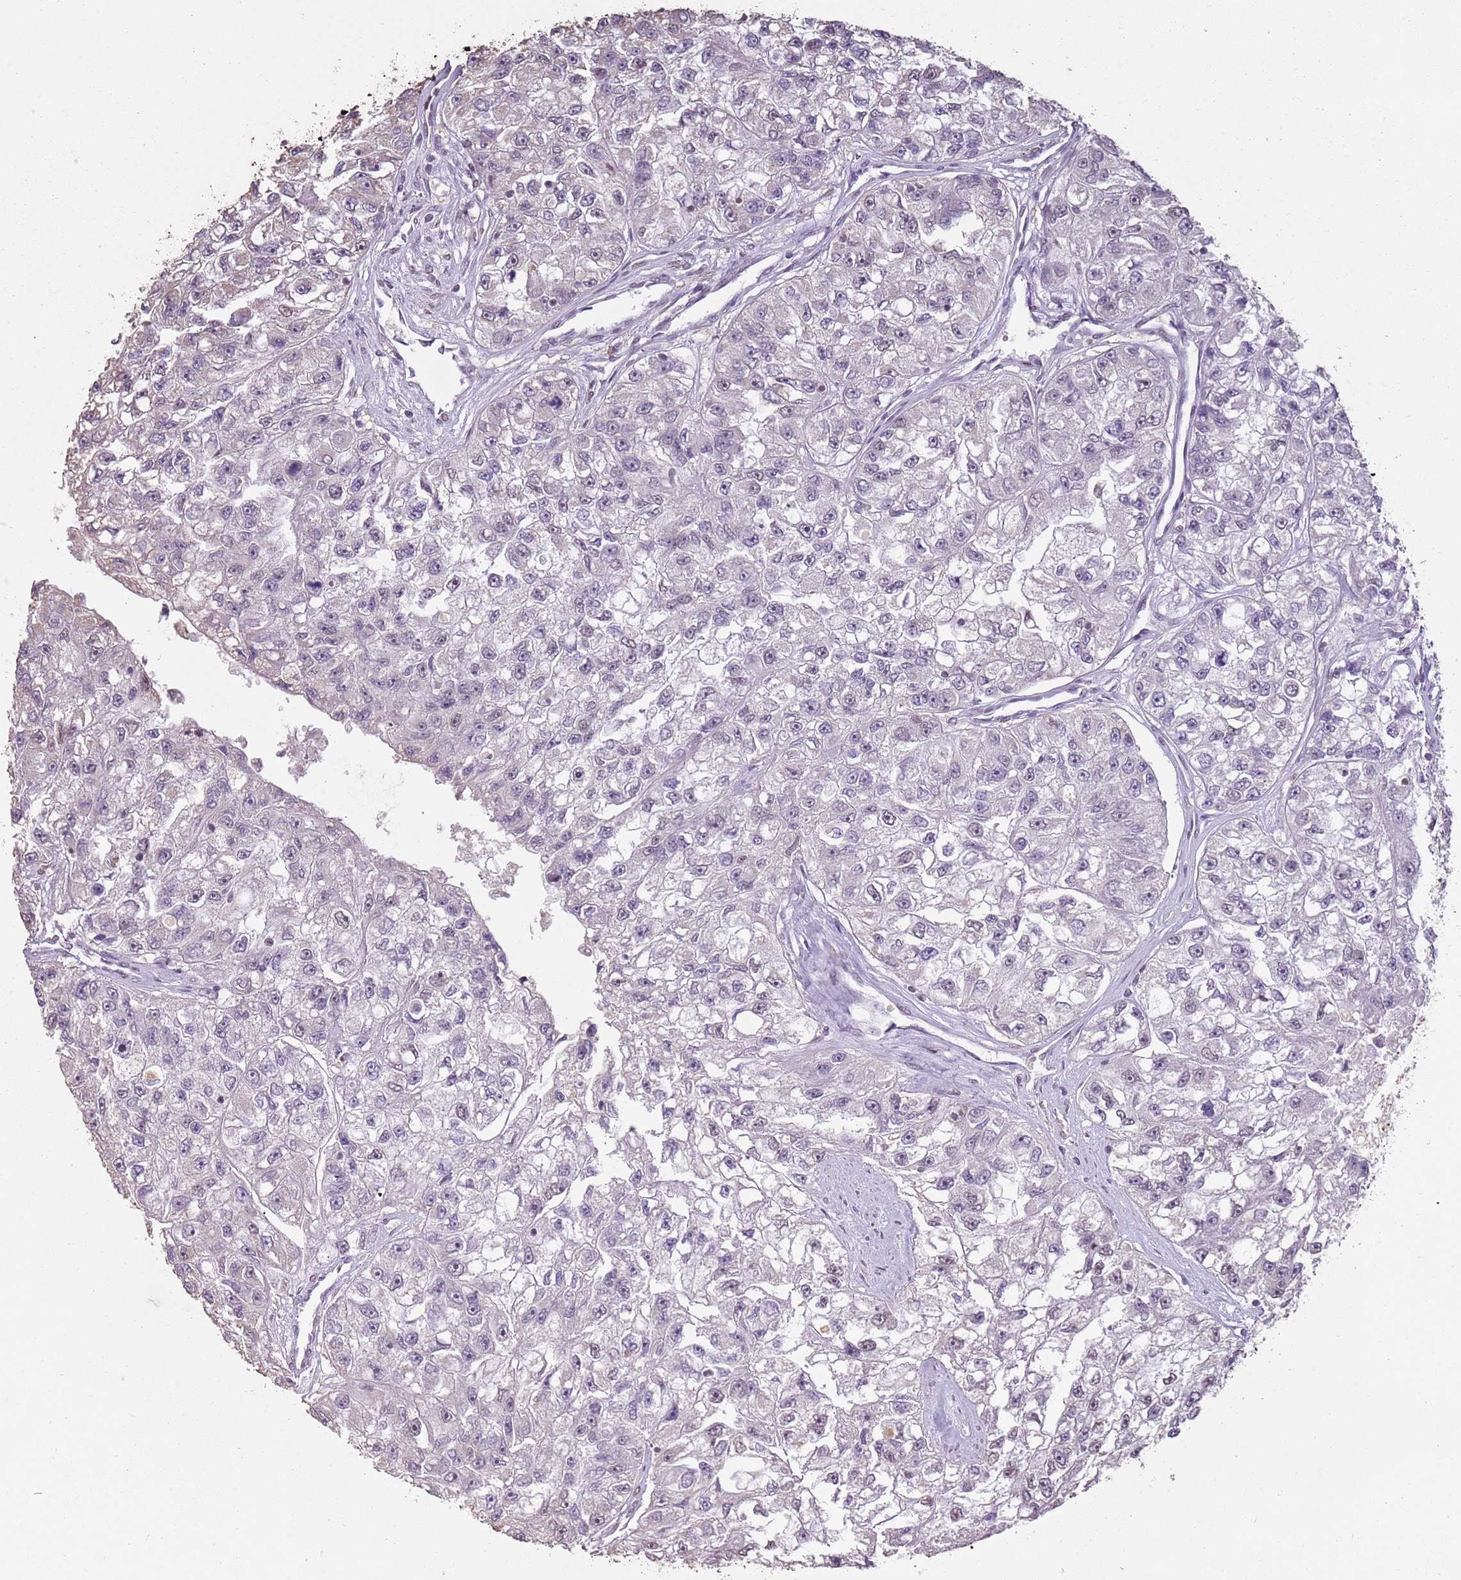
{"staining": {"intensity": "weak", "quantity": "<25%", "location": "nuclear"}, "tissue": "renal cancer", "cell_type": "Tumor cells", "image_type": "cancer", "snomed": [{"axis": "morphology", "description": "Adenocarcinoma, NOS"}, {"axis": "topography", "description": "Kidney"}], "caption": "Adenocarcinoma (renal) stained for a protein using IHC shows no expression tumor cells.", "gene": "ARL14EP", "patient": {"sex": "male", "age": 63}}